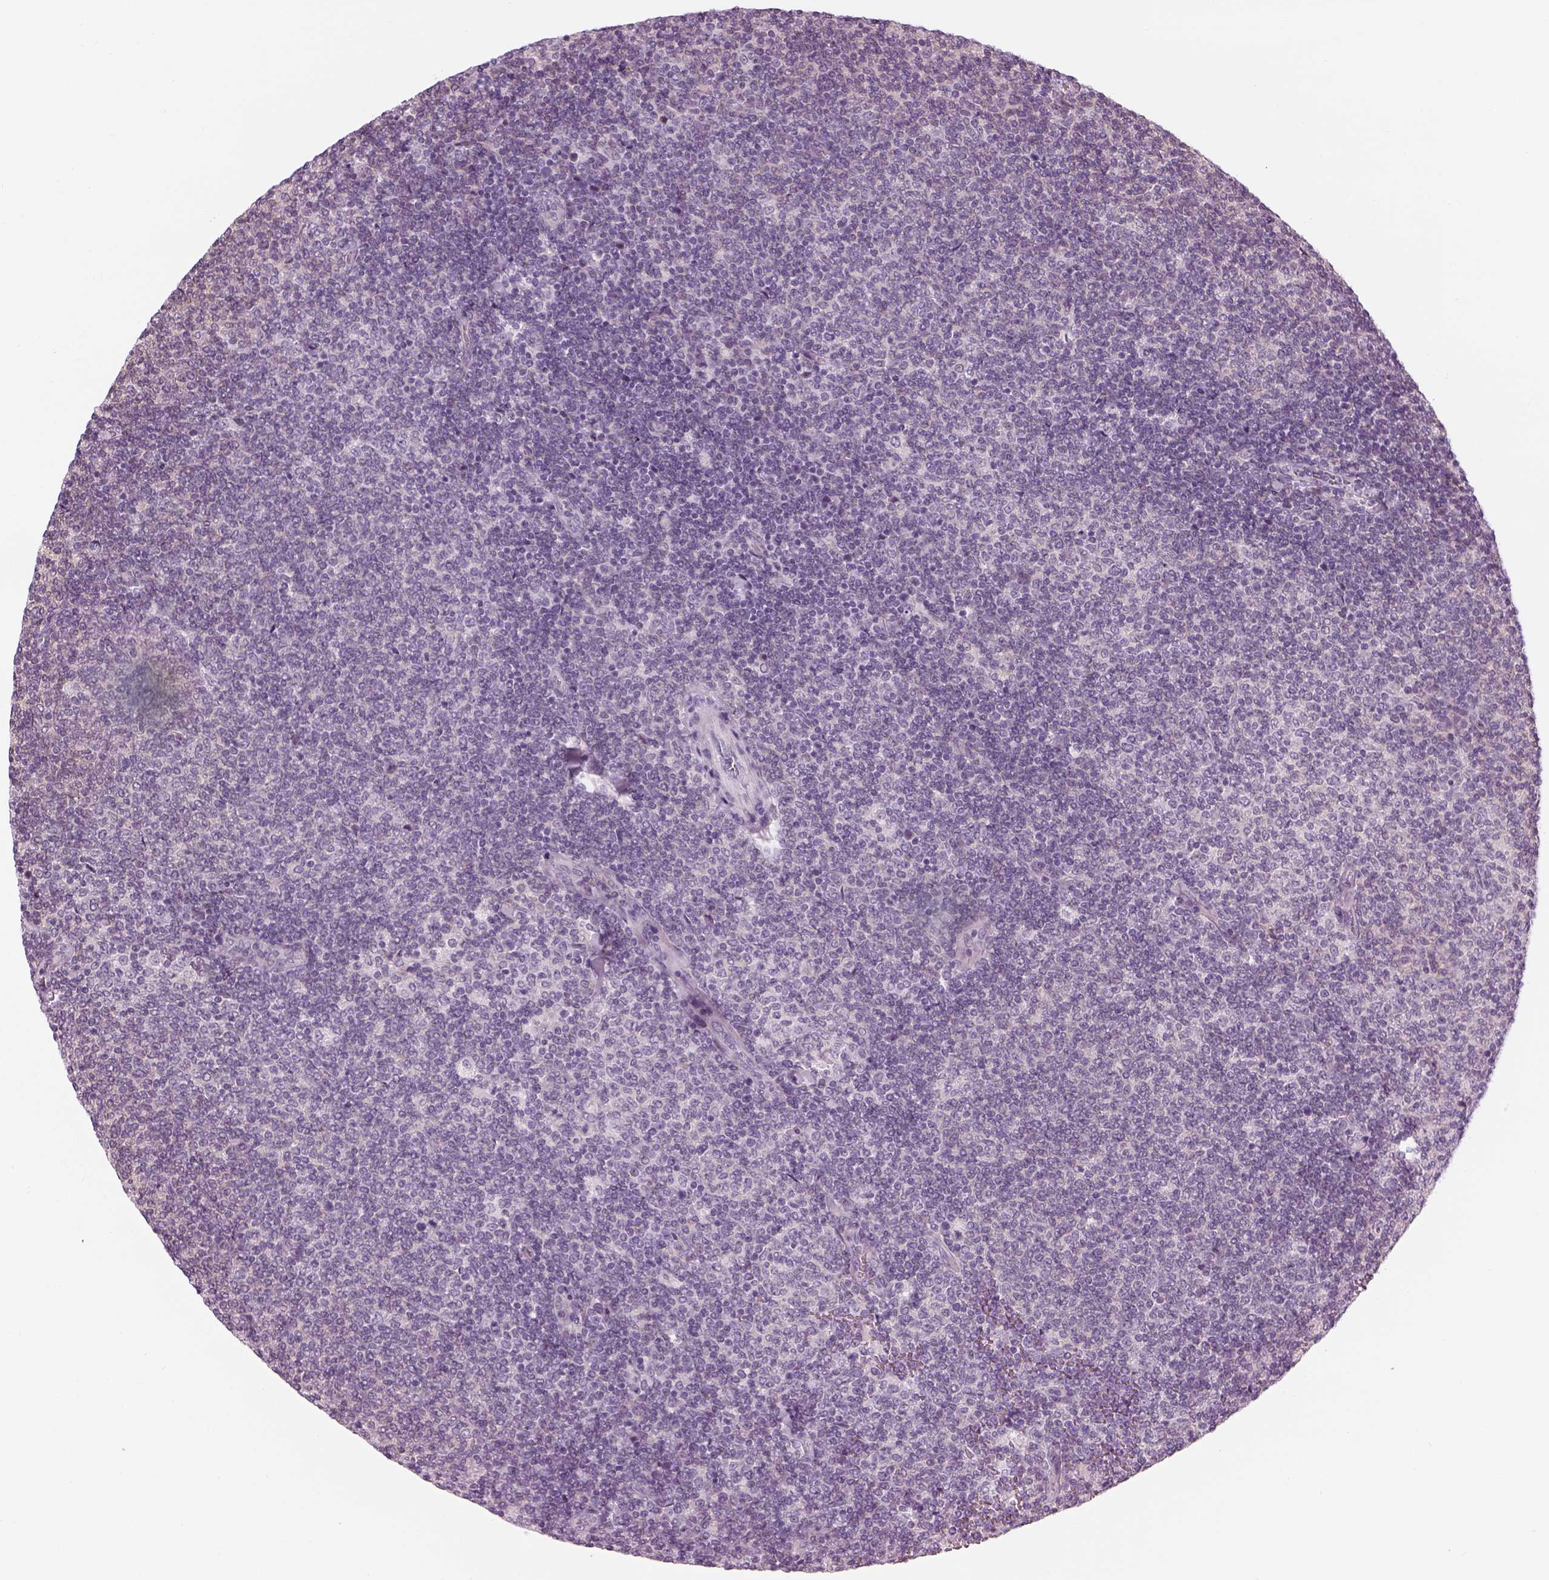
{"staining": {"intensity": "negative", "quantity": "none", "location": "none"}, "tissue": "lymphoma", "cell_type": "Tumor cells", "image_type": "cancer", "snomed": [{"axis": "morphology", "description": "Malignant lymphoma, non-Hodgkin's type, Low grade"}, {"axis": "topography", "description": "Lymph node"}], "caption": "Protein analysis of lymphoma displays no significant staining in tumor cells.", "gene": "LRRIQ3", "patient": {"sex": "male", "age": 52}}